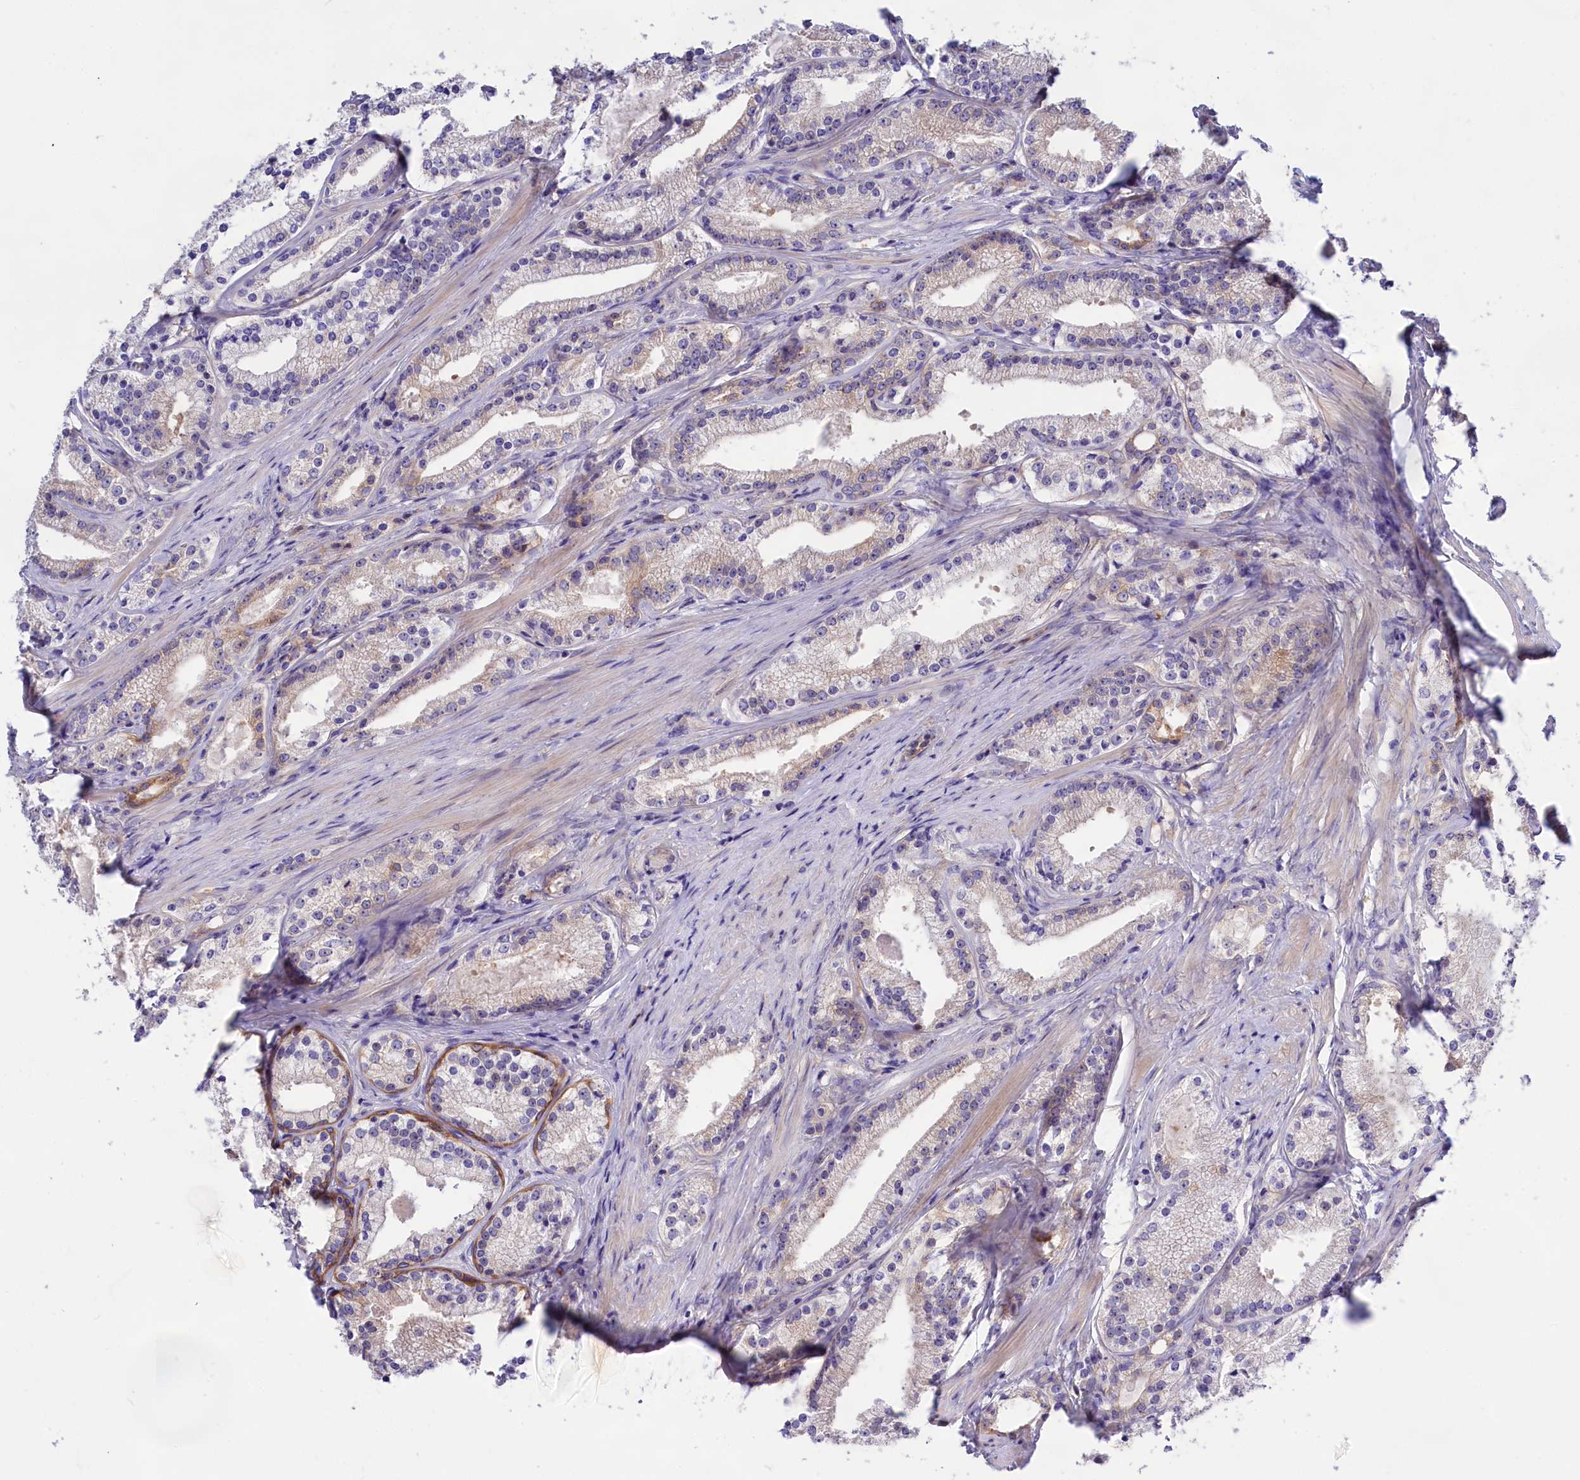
{"staining": {"intensity": "negative", "quantity": "none", "location": "none"}, "tissue": "prostate cancer", "cell_type": "Tumor cells", "image_type": "cancer", "snomed": [{"axis": "morphology", "description": "Adenocarcinoma, Low grade"}, {"axis": "topography", "description": "Prostate"}], "caption": "A high-resolution image shows immunohistochemistry staining of prostate cancer, which demonstrates no significant expression in tumor cells. (Immunohistochemistry, brightfield microscopy, high magnification).", "gene": "PPP1R13L", "patient": {"sex": "male", "age": 57}}